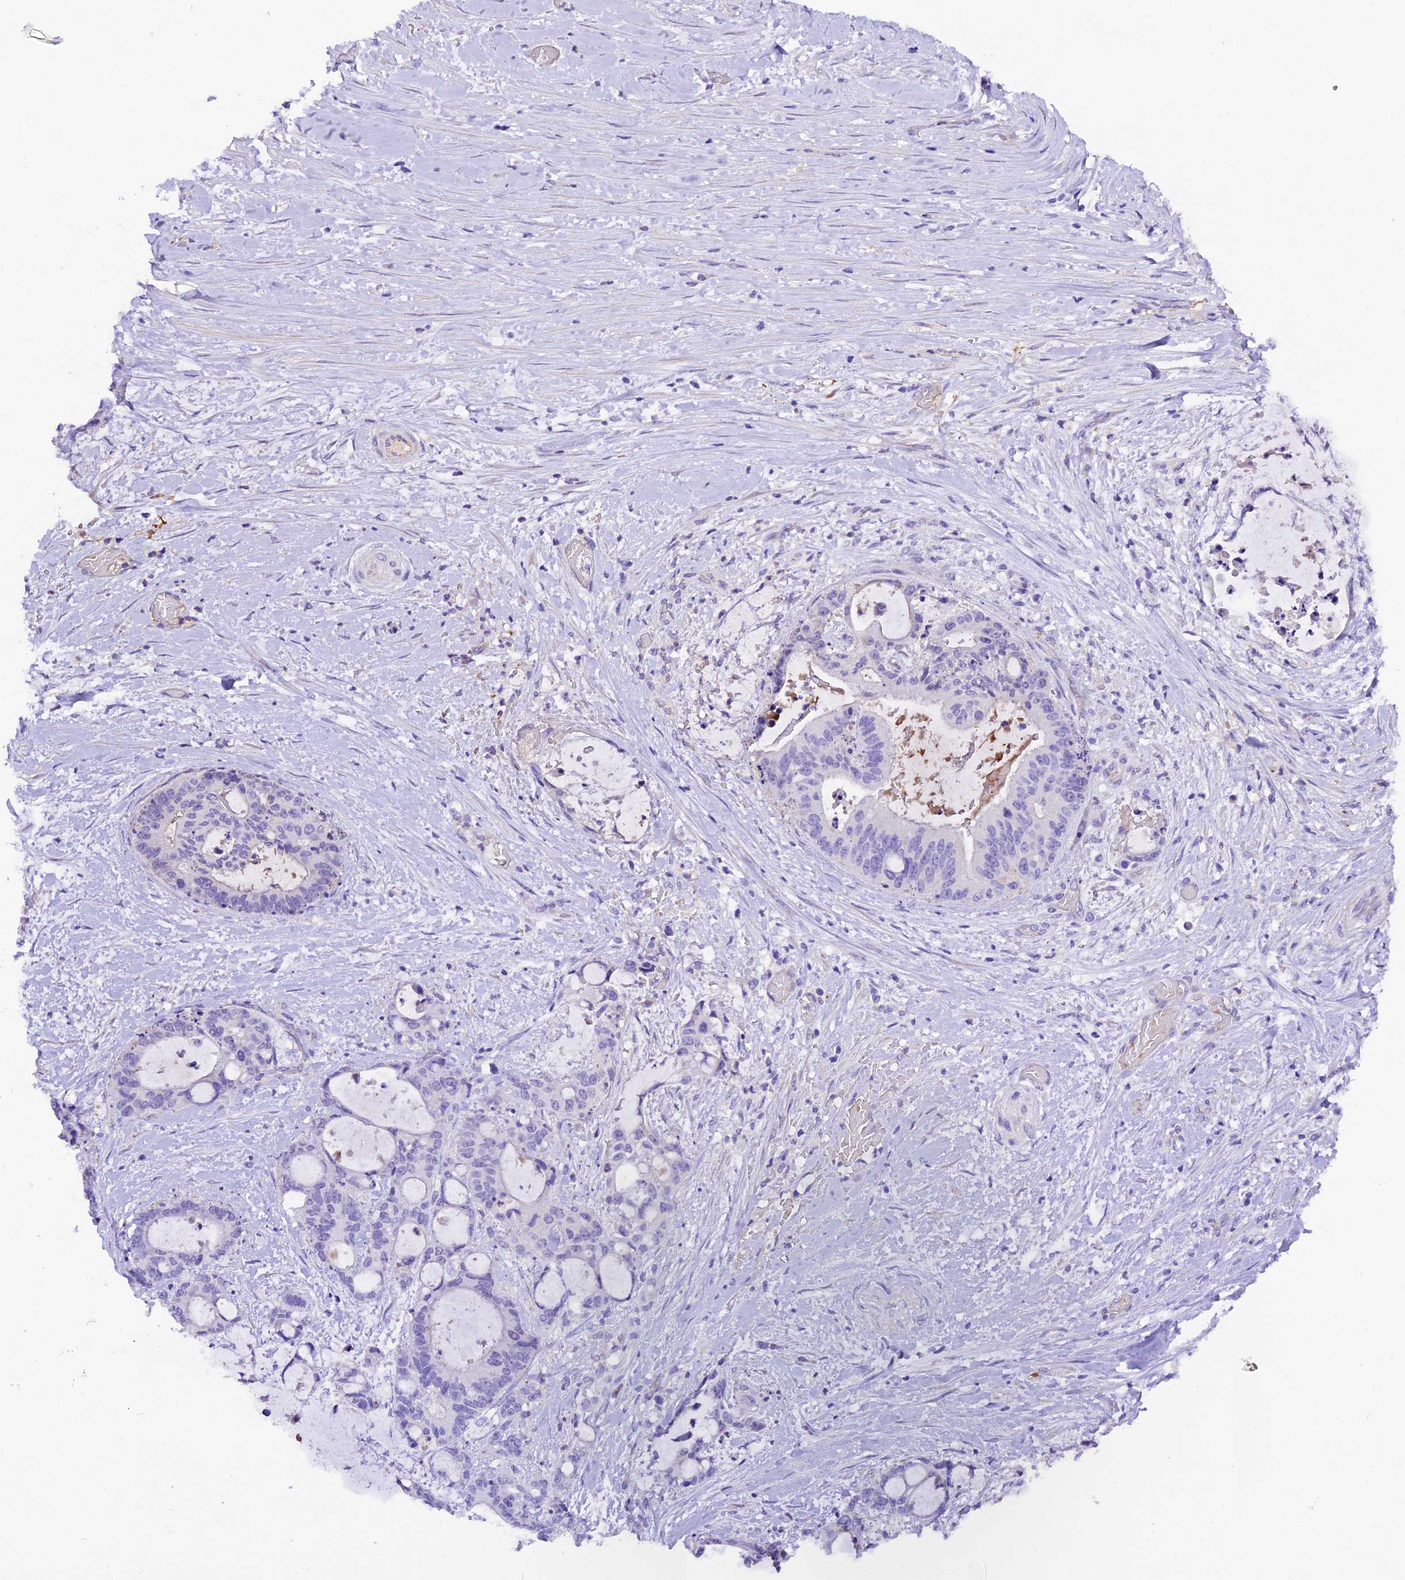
{"staining": {"intensity": "negative", "quantity": "none", "location": "none"}, "tissue": "liver cancer", "cell_type": "Tumor cells", "image_type": "cancer", "snomed": [{"axis": "morphology", "description": "Normal tissue, NOS"}, {"axis": "morphology", "description": "Cholangiocarcinoma"}, {"axis": "topography", "description": "Liver"}, {"axis": "topography", "description": "Peripheral nerve tissue"}], "caption": "This is an immunohistochemistry image of human cholangiocarcinoma (liver). There is no staining in tumor cells.", "gene": "MEX3B", "patient": {"sex": "female", "age": 73}}